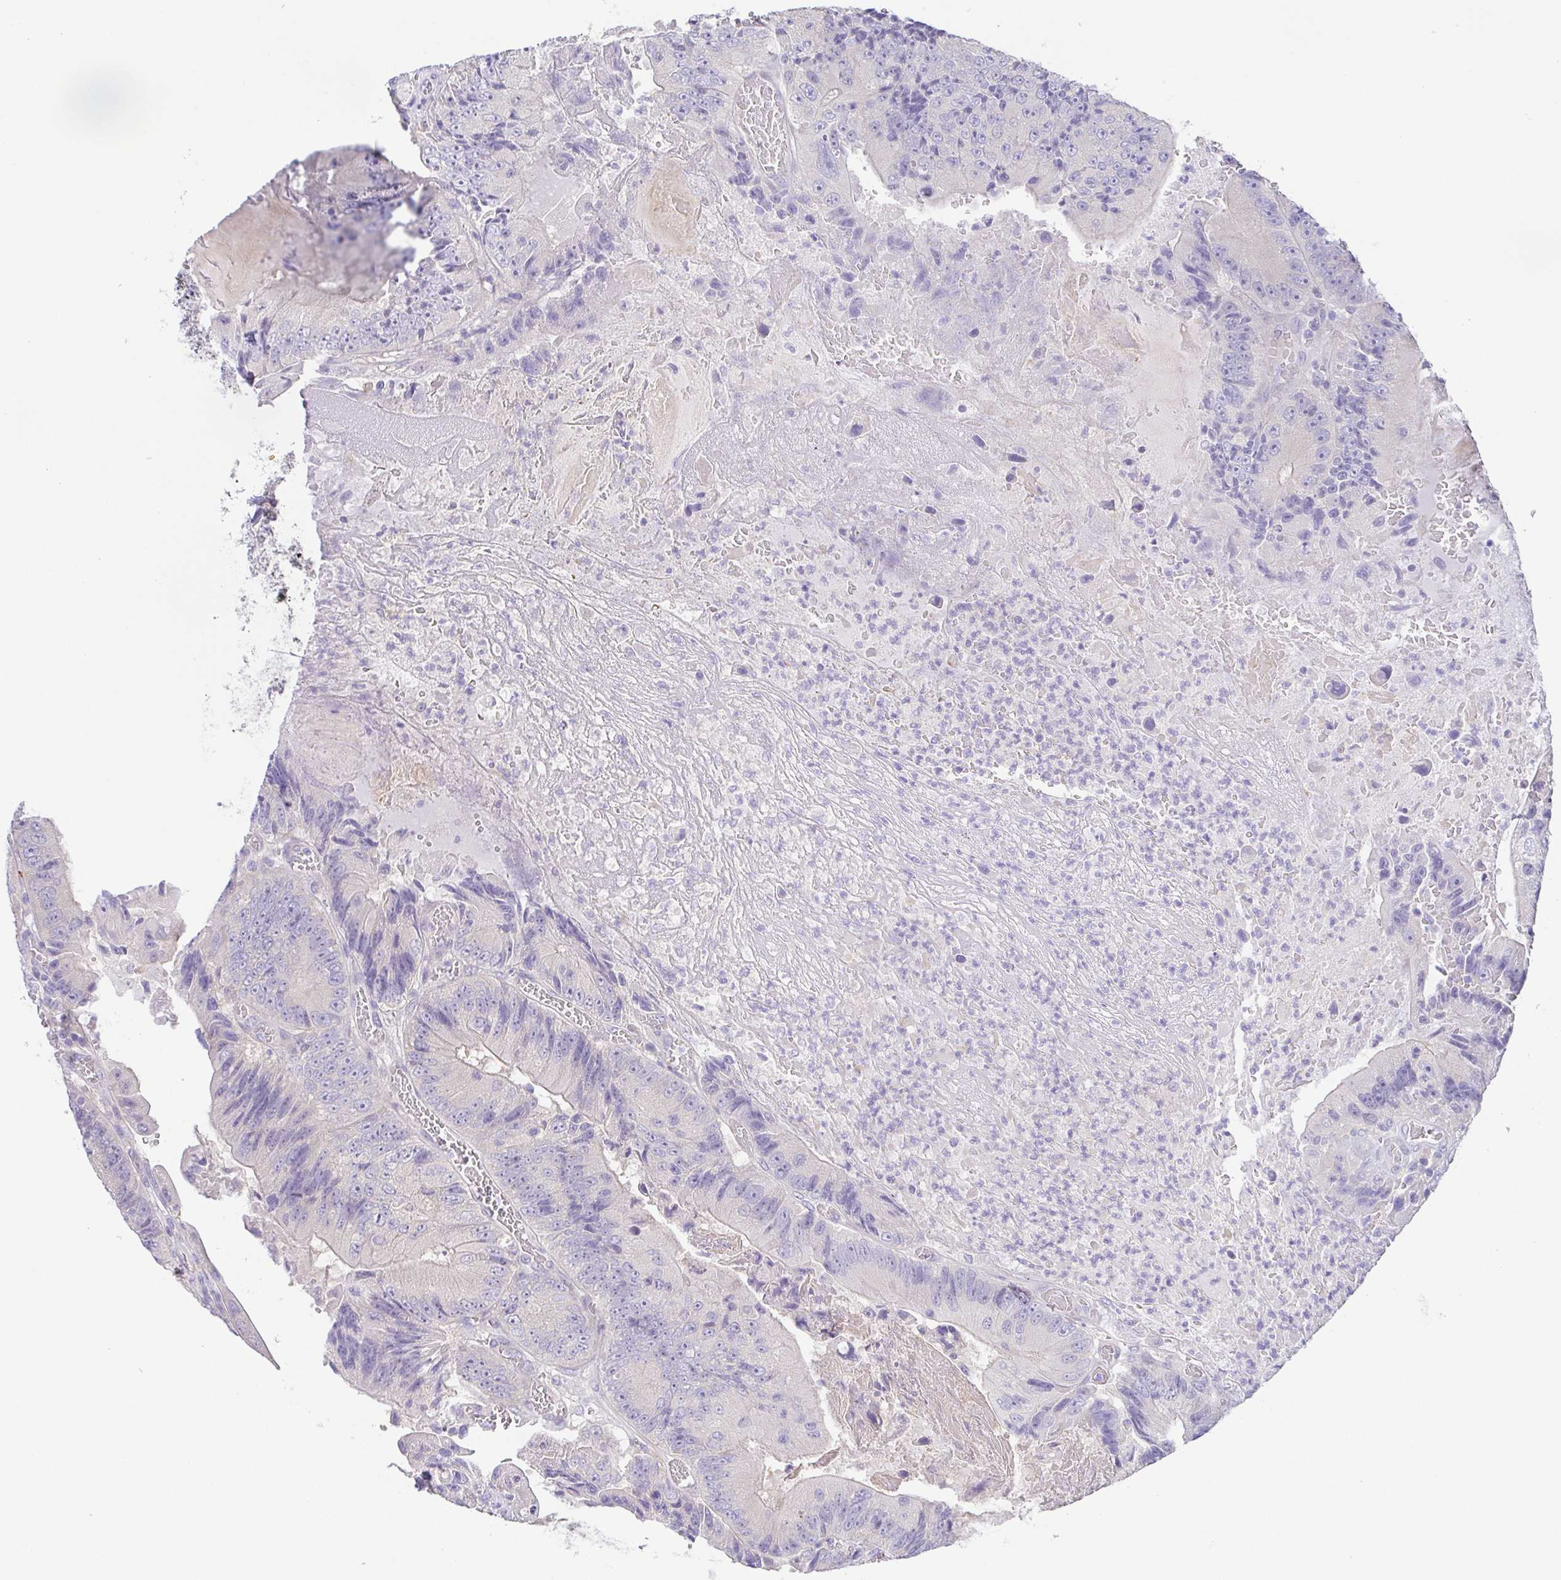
{"staining": {"intensity": "negative", "quantity": "none", "location": "none"}, "tissue": "colorectal cancer", "cell_type": "Tumor cells", "image_type": "cancer", "snomed": [{"axis": "morphology", "description": "Adenocarcinoma, NOS"}, {"axis": "topography", "description": "Colon"}], "caption": "Immunohistochemistry (IHC) histopathology image of adenocarcinoma (colorectal) stained for a protein (brown), which exhibits no positivity in tumor cells.", "gene": "PKDREJ", "patient": {"sex": "female", "age": 86}}